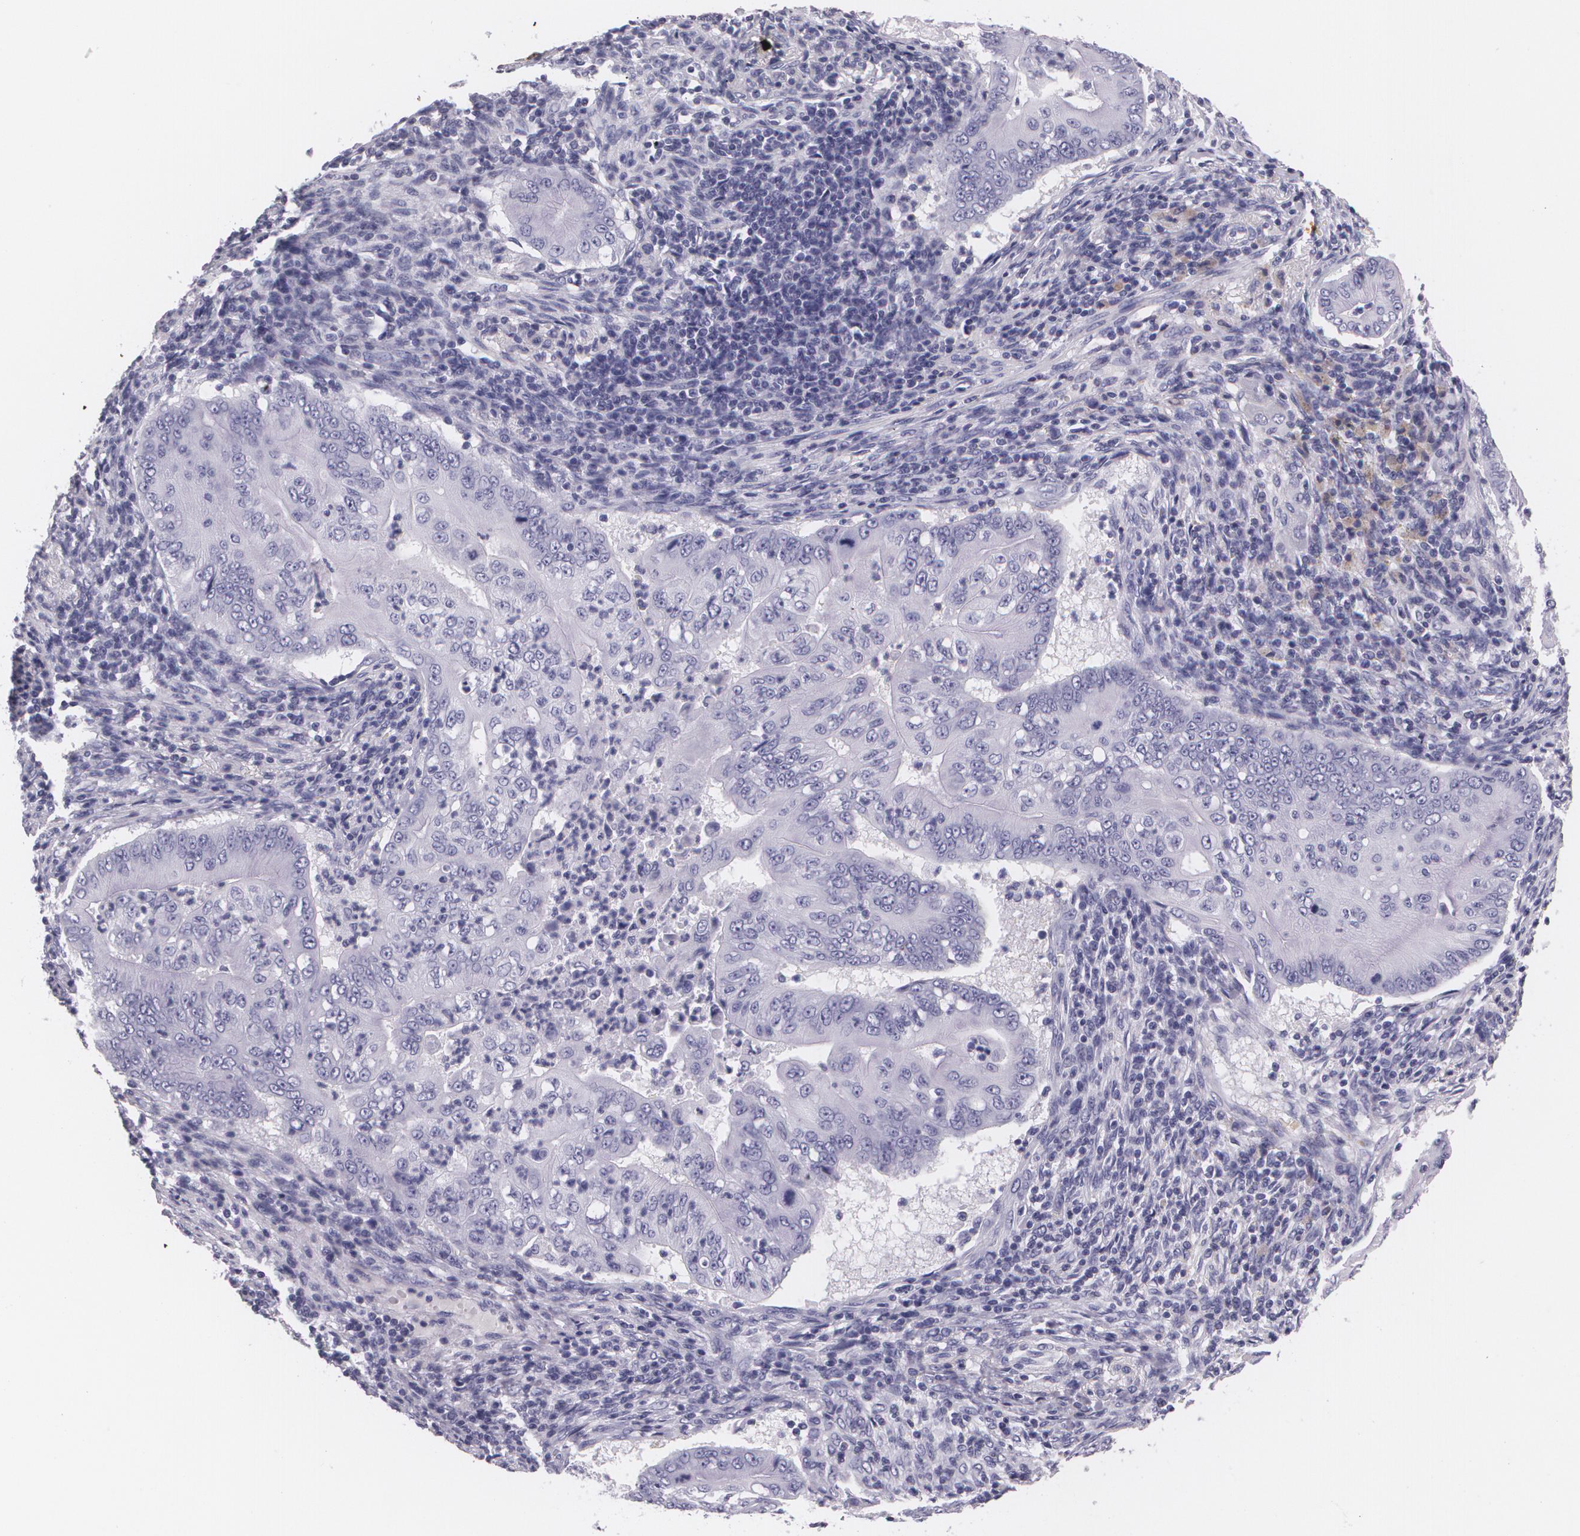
{"staining": {"intensity": "negative", "quantity": "none", "location": "none"}, "tissue": "pancreatic cancer", "cell_type": "Tumor cells", "image_type": "cancer", "snomed": [{"axis": "morphology", "description": "Adenocarcinoma, NOS"}, {"axis": "topography", "description": "Pancreas"}], "caption": "IHC image of human pancreatic cancer (adenocarcinoma) stained for a protein (brown), which displays no staining in tumor cells.", "gene": "DLG4", "patient": {"sex": "male", "age": 62}}